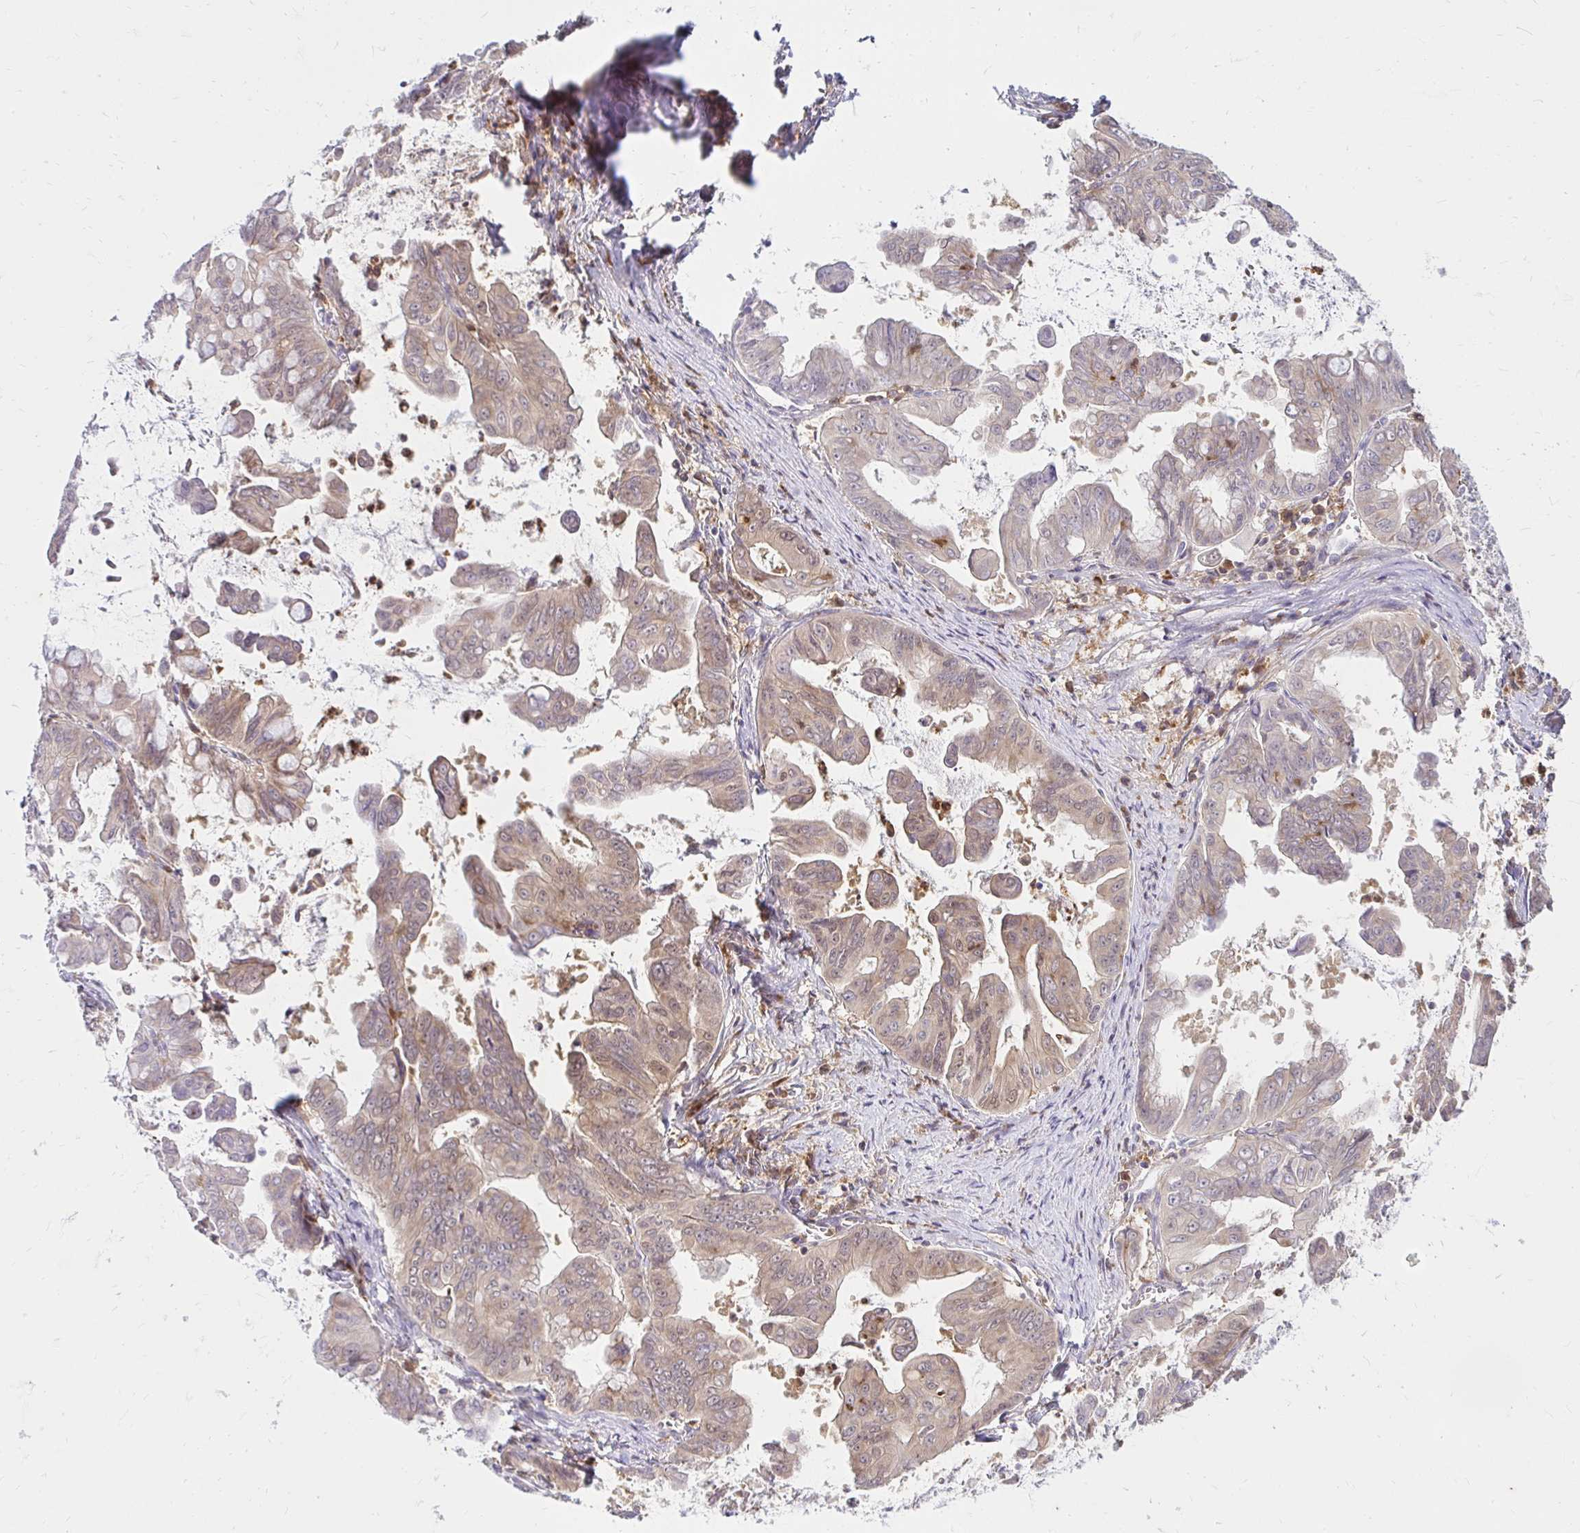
{"staining": {"intensity": "weak", "quantity": ">75%", "location": "cytoplasmic/membranous,nuclear"}, "tissue": "stomach cancer", "cell_type": "Tumor cells", "image_type": "cancer", "snomed": [{"axis": "morphology", "description": "Adenocarcinoma, NOS"}, {"axis": "topography", "description": "Stomach, upper"}], "caption": "Immunohistochemical staining of human stomach cancer (adenocarcinoma) reveals weak cytoplasmic/membranous and nuclear protein staining in approximately >75% of tumor cells.", "gene": "PYCARD", "patient": {"sex": "male", "age": 80}}